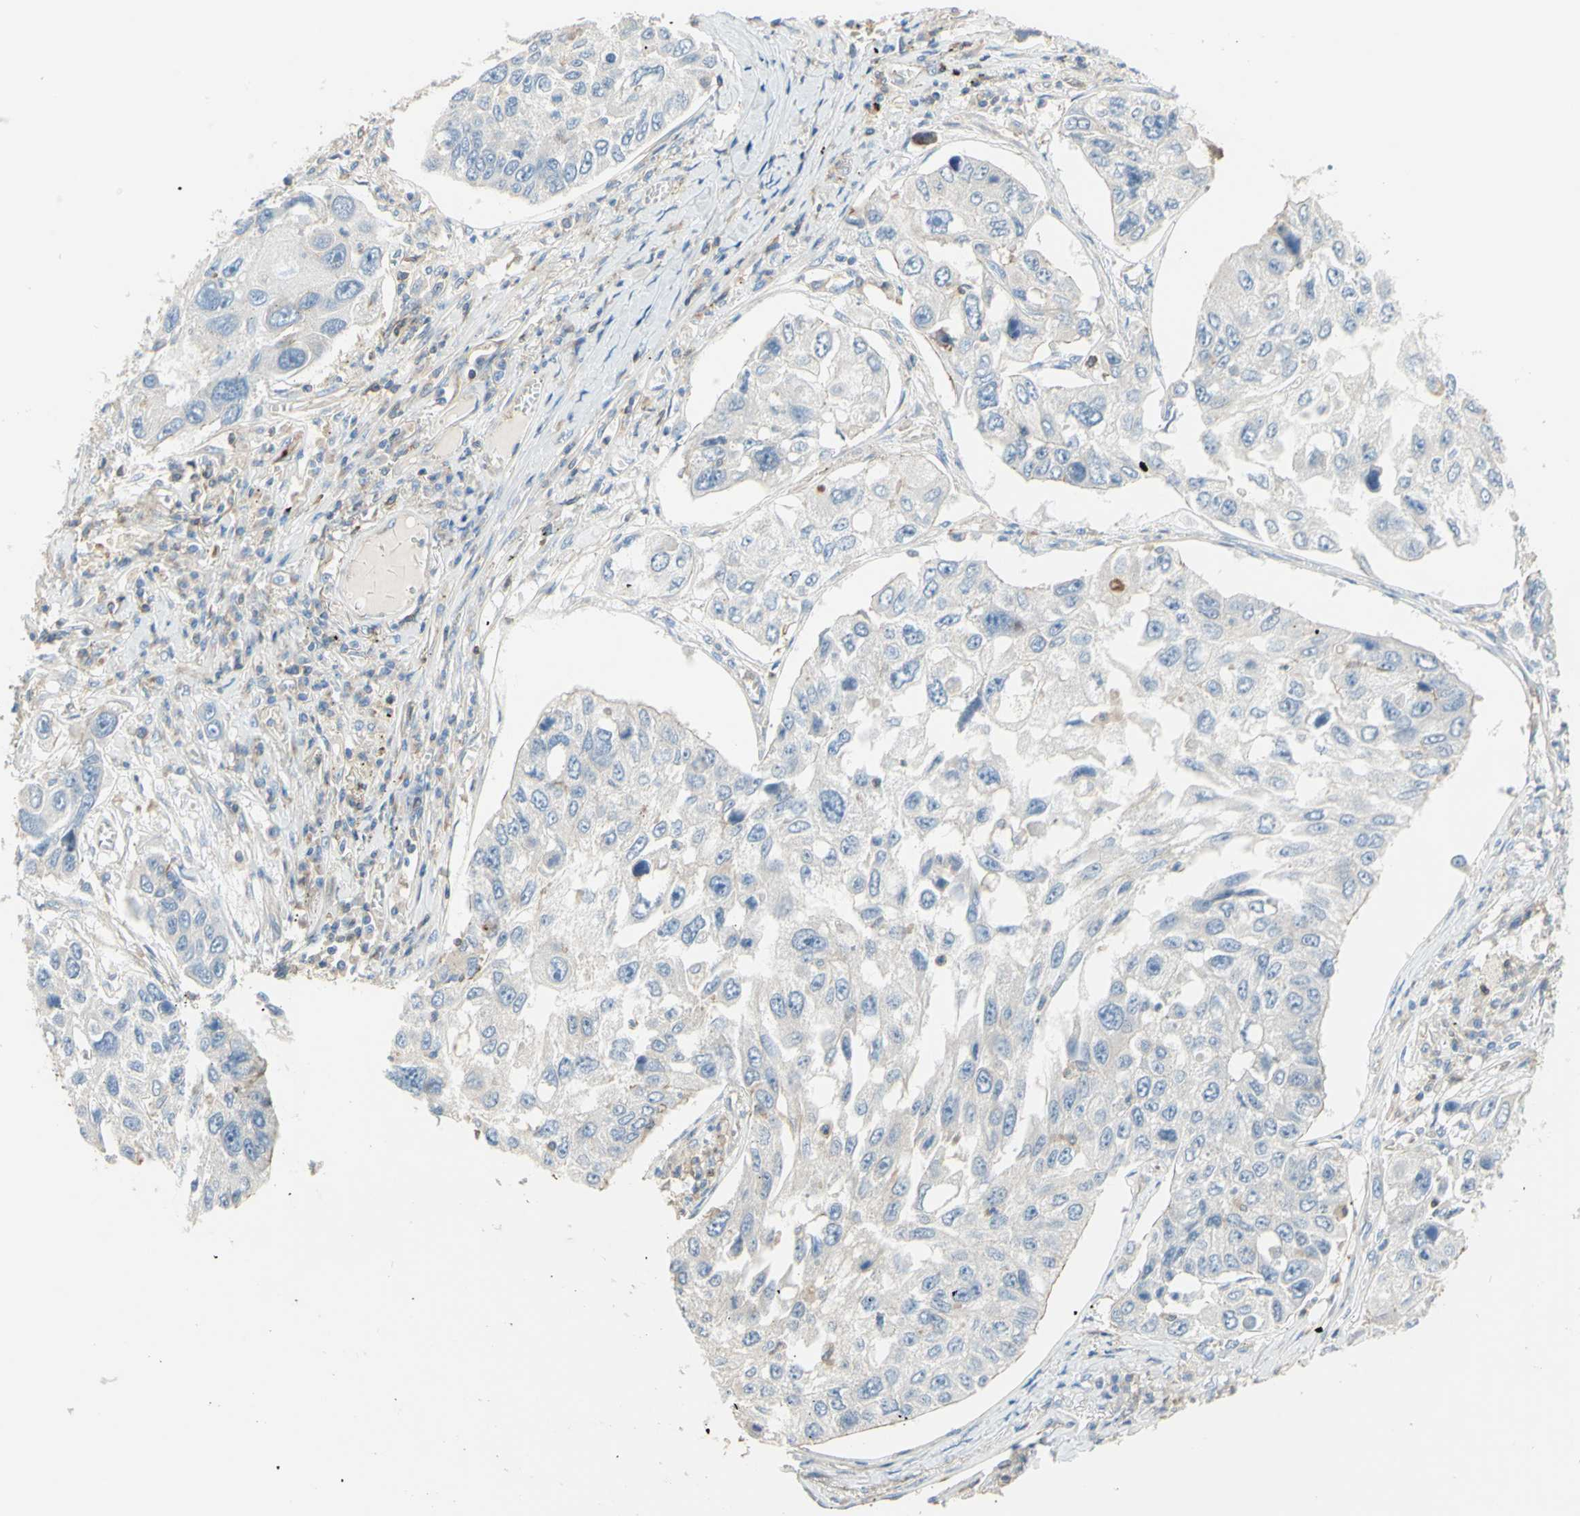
{"staining": {"intensity": "negative", "quantity": "none", "location": "none"}, "tissue": "lung cancer", "cell_type": "Tumor cells", "image_type": "cancer", "snomed": [{"axis": "morphology", "description": "Squamous cell carcinoma, NOS"}, {"axis": "topography", "description": "Lung"}], "caption": "Photomicrograph shows no protein staining in tumor cells of lung cancer (squamous cell carcinoma) tissue.", "gene": "SEMA4C", "patient": {"sex": "male", "age": 71}}